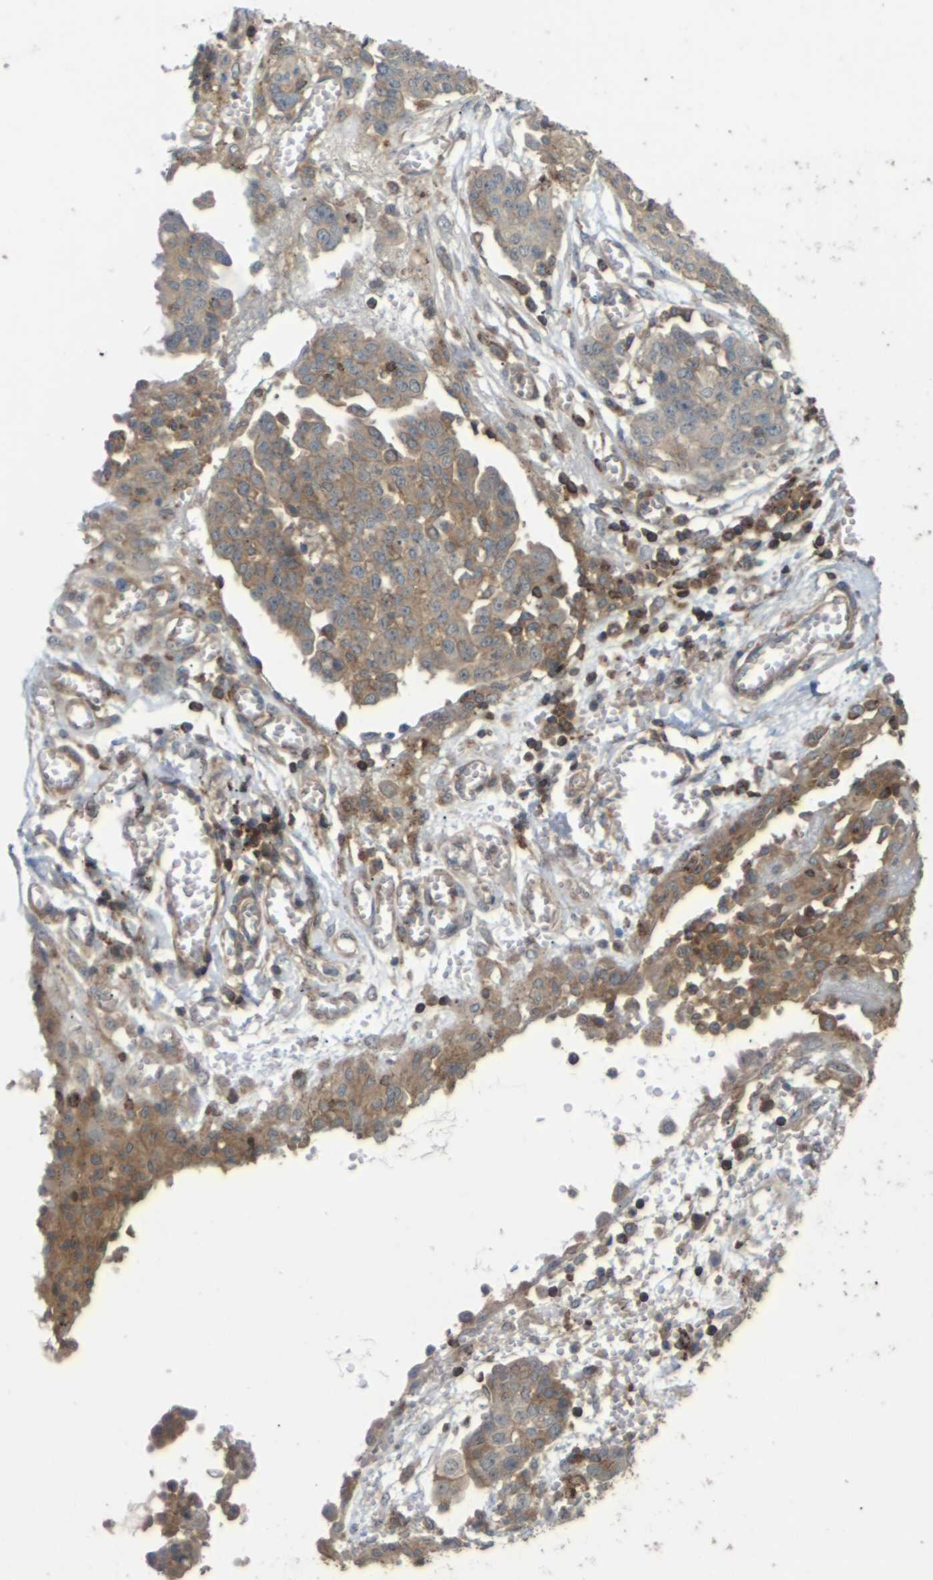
{"staining": {"intensity": "moderate", "quantity": ">75%", "location": "cytoplasmic/membranous"}, "tissue": "ovarian cancer", "cell_type": "Tumor cells", "image_type": "cancer", "snomed": [{"axis": "morphology", "description": "Cystadenocarcinoma, serous, NOS"}, {"axis": "topography", "description": "Soft tissue"}, {"axis": "topography", "description": "Ovary"}], "caption": "Protein staining by immunohistochemistry (IHC) exhibits moderate cytoplasmic/membranous staining in approximately >75% of tumor cells in ovarian cancer (serous cystadenocarcinoma).", "gene": "KSR1", "patient": {"sex": "female", "age": 57}}